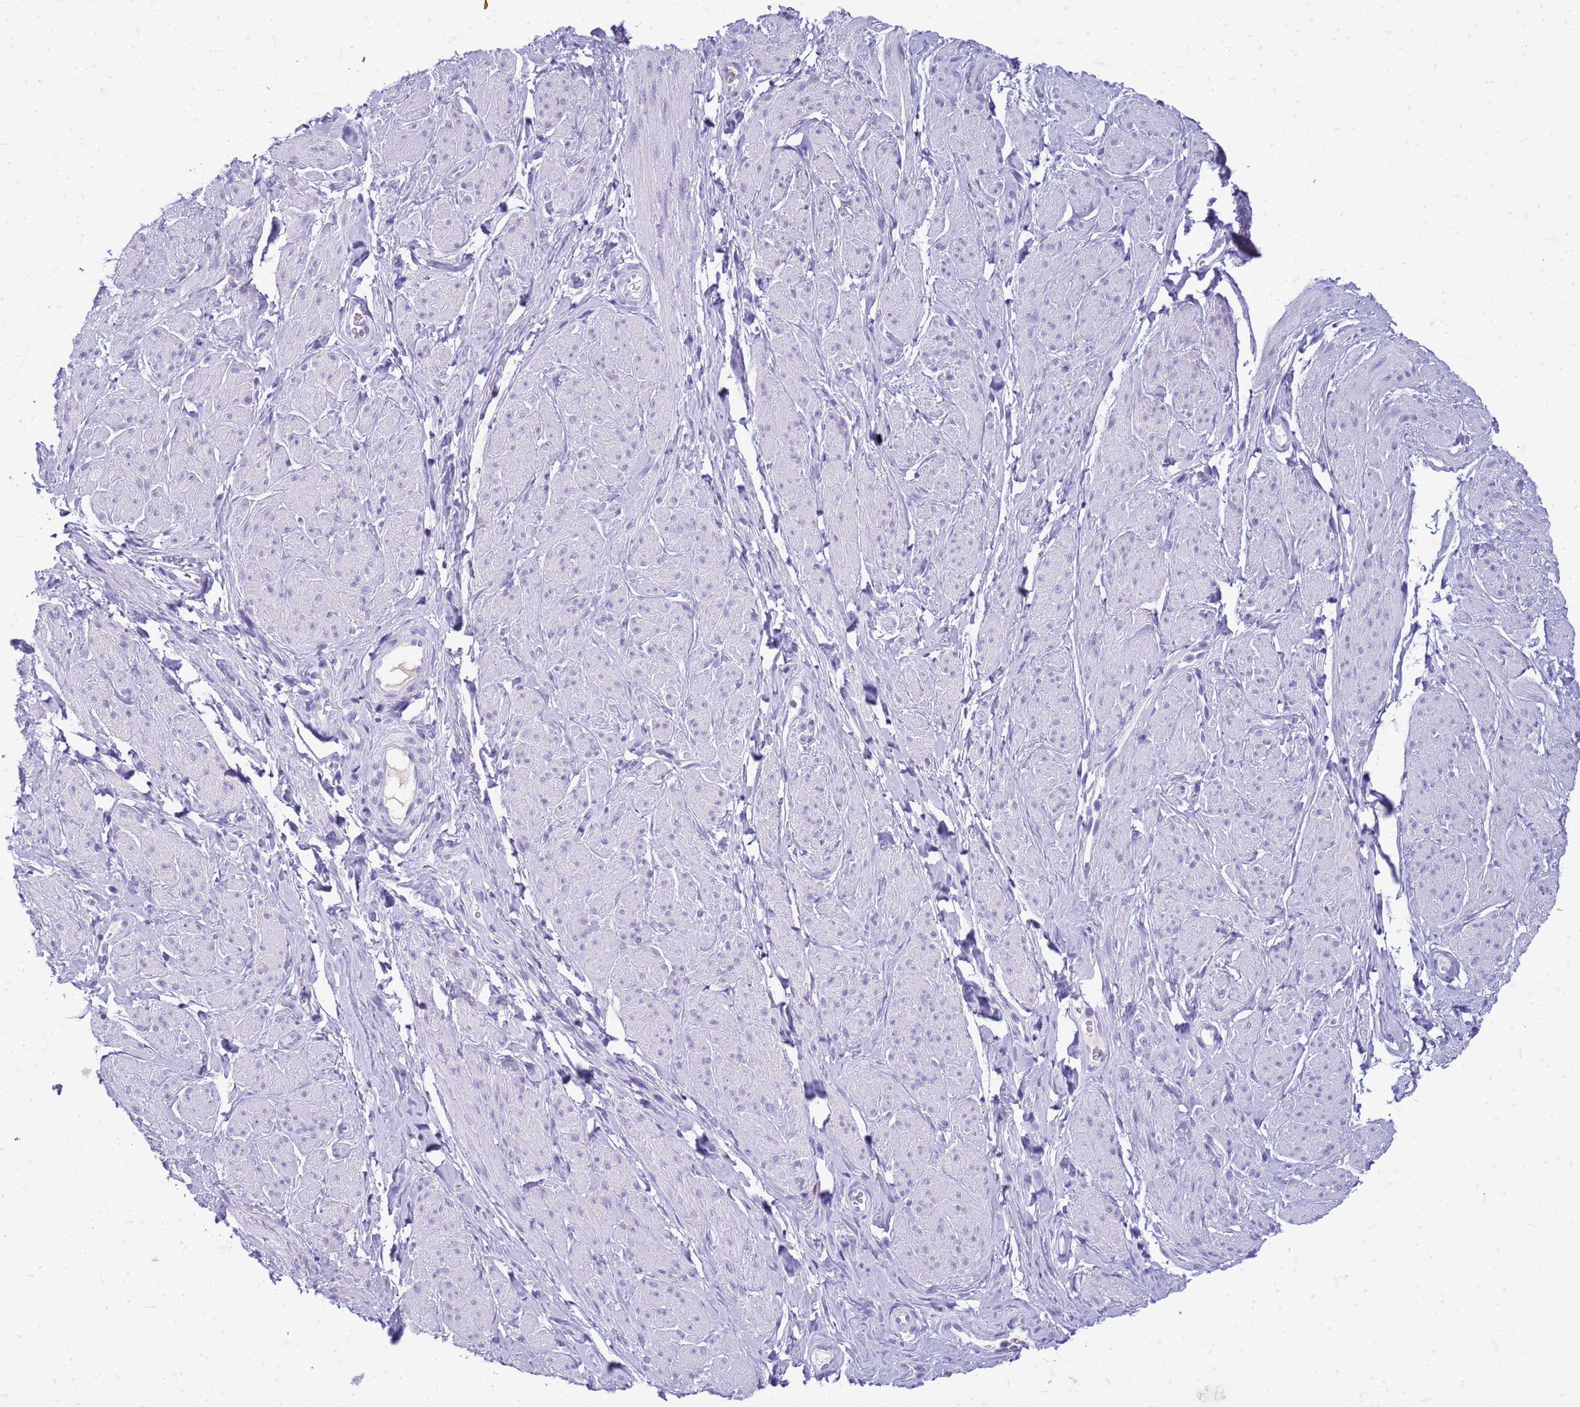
{"staining": {"intensity": "negative", "quantity": "none", "location": "none"}, "tissue": "smooth muscle", "cell_type": "Smooth muscle cells", "image_type": "normal", "snomed": [{"axis": "morphology", "description": "Normal tissue, NOS"}, {"axis": "topography", "description": "Smooth muscle"}, {"axis": "topography", "description": "Peripheral nerve tissue"}], "caption": "Immunohistochemistry (IHC) of normal smooth muscle shows no positivity in smooth muscle cells. The staining was performed using DAB (3,3'-diaminobenzidine) to visualize the protein expression in brown, while the nuclei were stained in blue with hematoxylin (Magnification: 20x).", "gene": "CFAP100", "patient": {"sex": "male", "age": 69}}